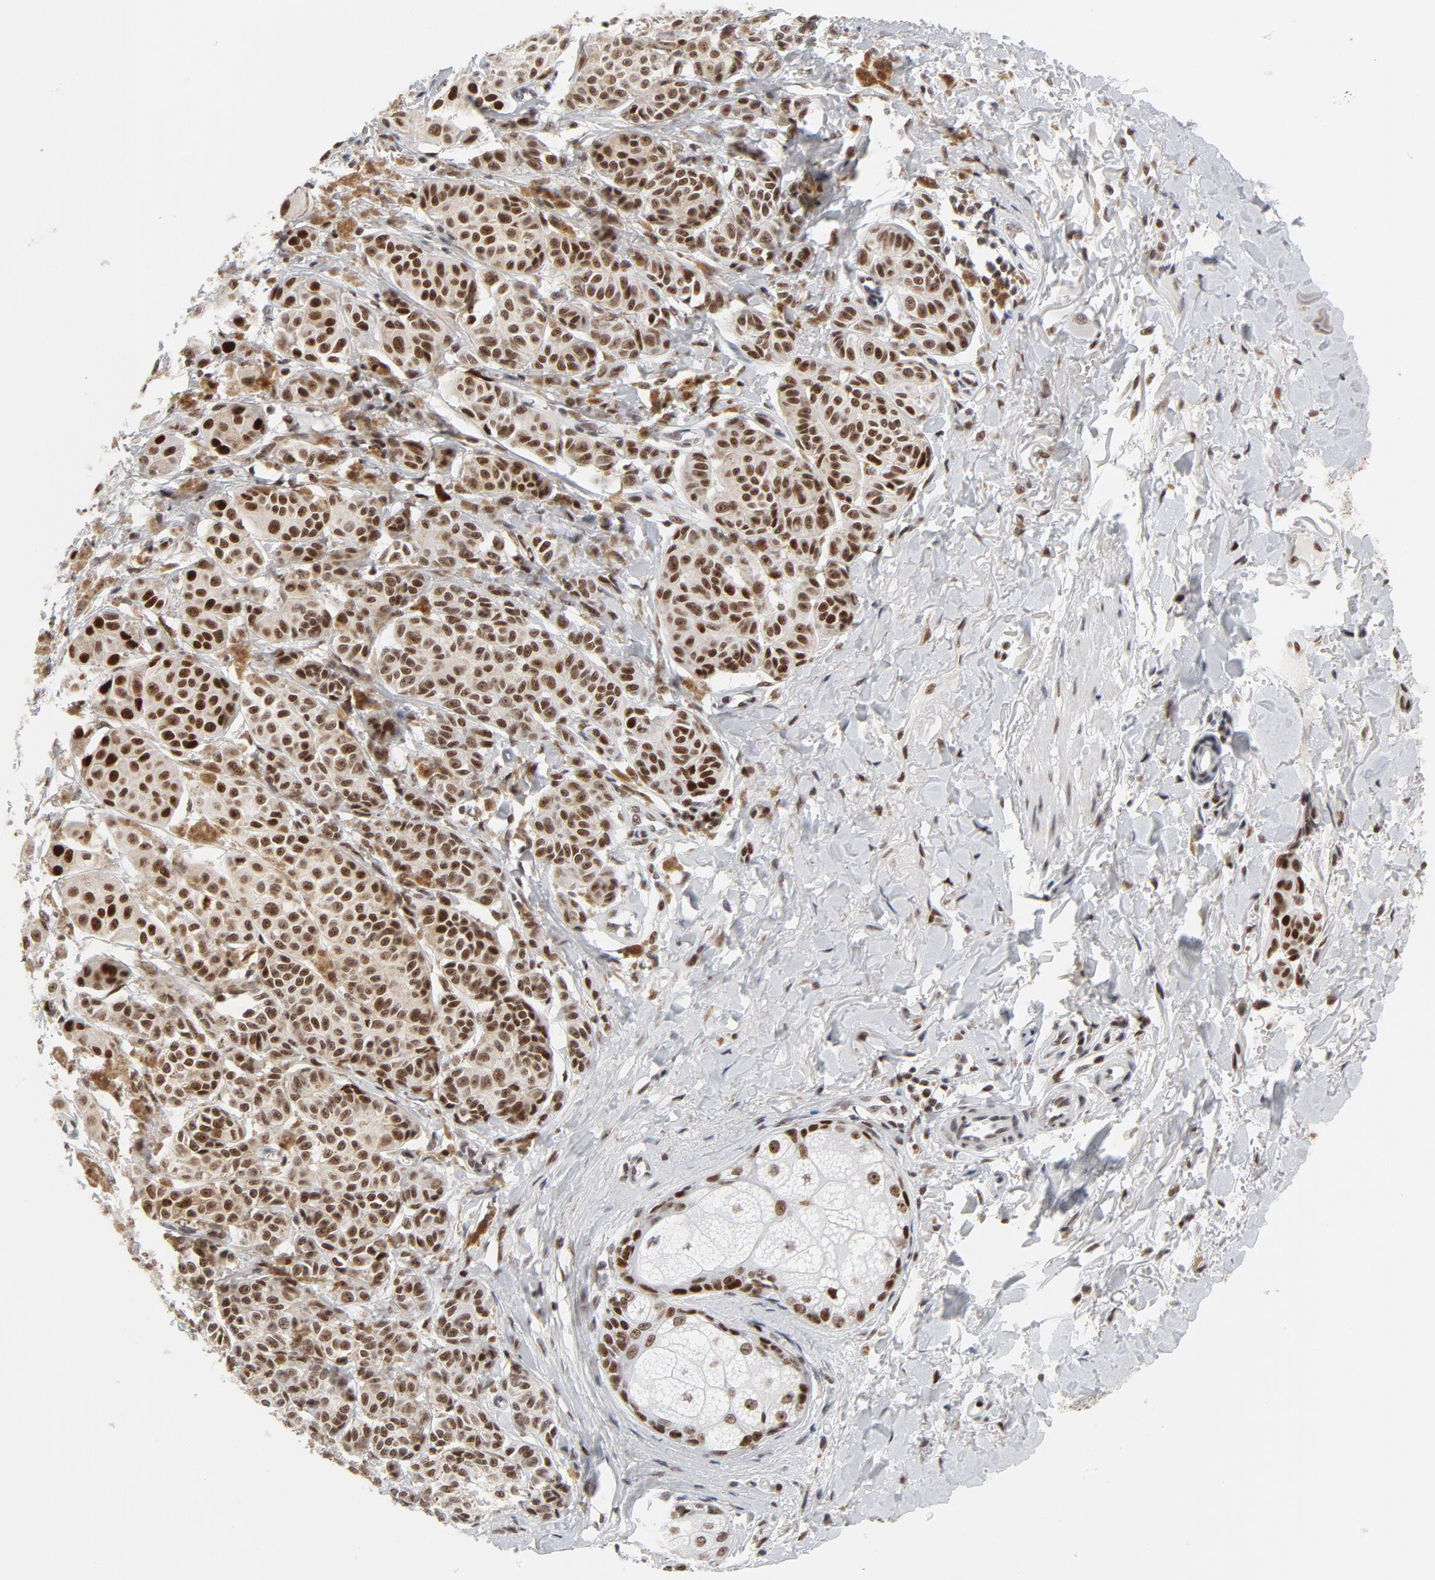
{"staining": {"intensity": "moderate", "quantity": ">75%", "location": "nuclear"}, "tissue": "melanoma", "cell_type": "Tumor cells", "image_type": "cancer", "snomed": [{"axis": "morphology", "description": "Malignant melanoma, NOS"}, {"axis": "topography", "description": "Skin"}], "caption": "Immunohistochemistry (IHC) photomicrograph of malignant melanoma stained for a protein (brown), which shows medium levels of moderate nuclear positivity in approximately >75% of tumor cells.", "gene": "RFC4", "patient": {"sex": "male", "age": 76}}